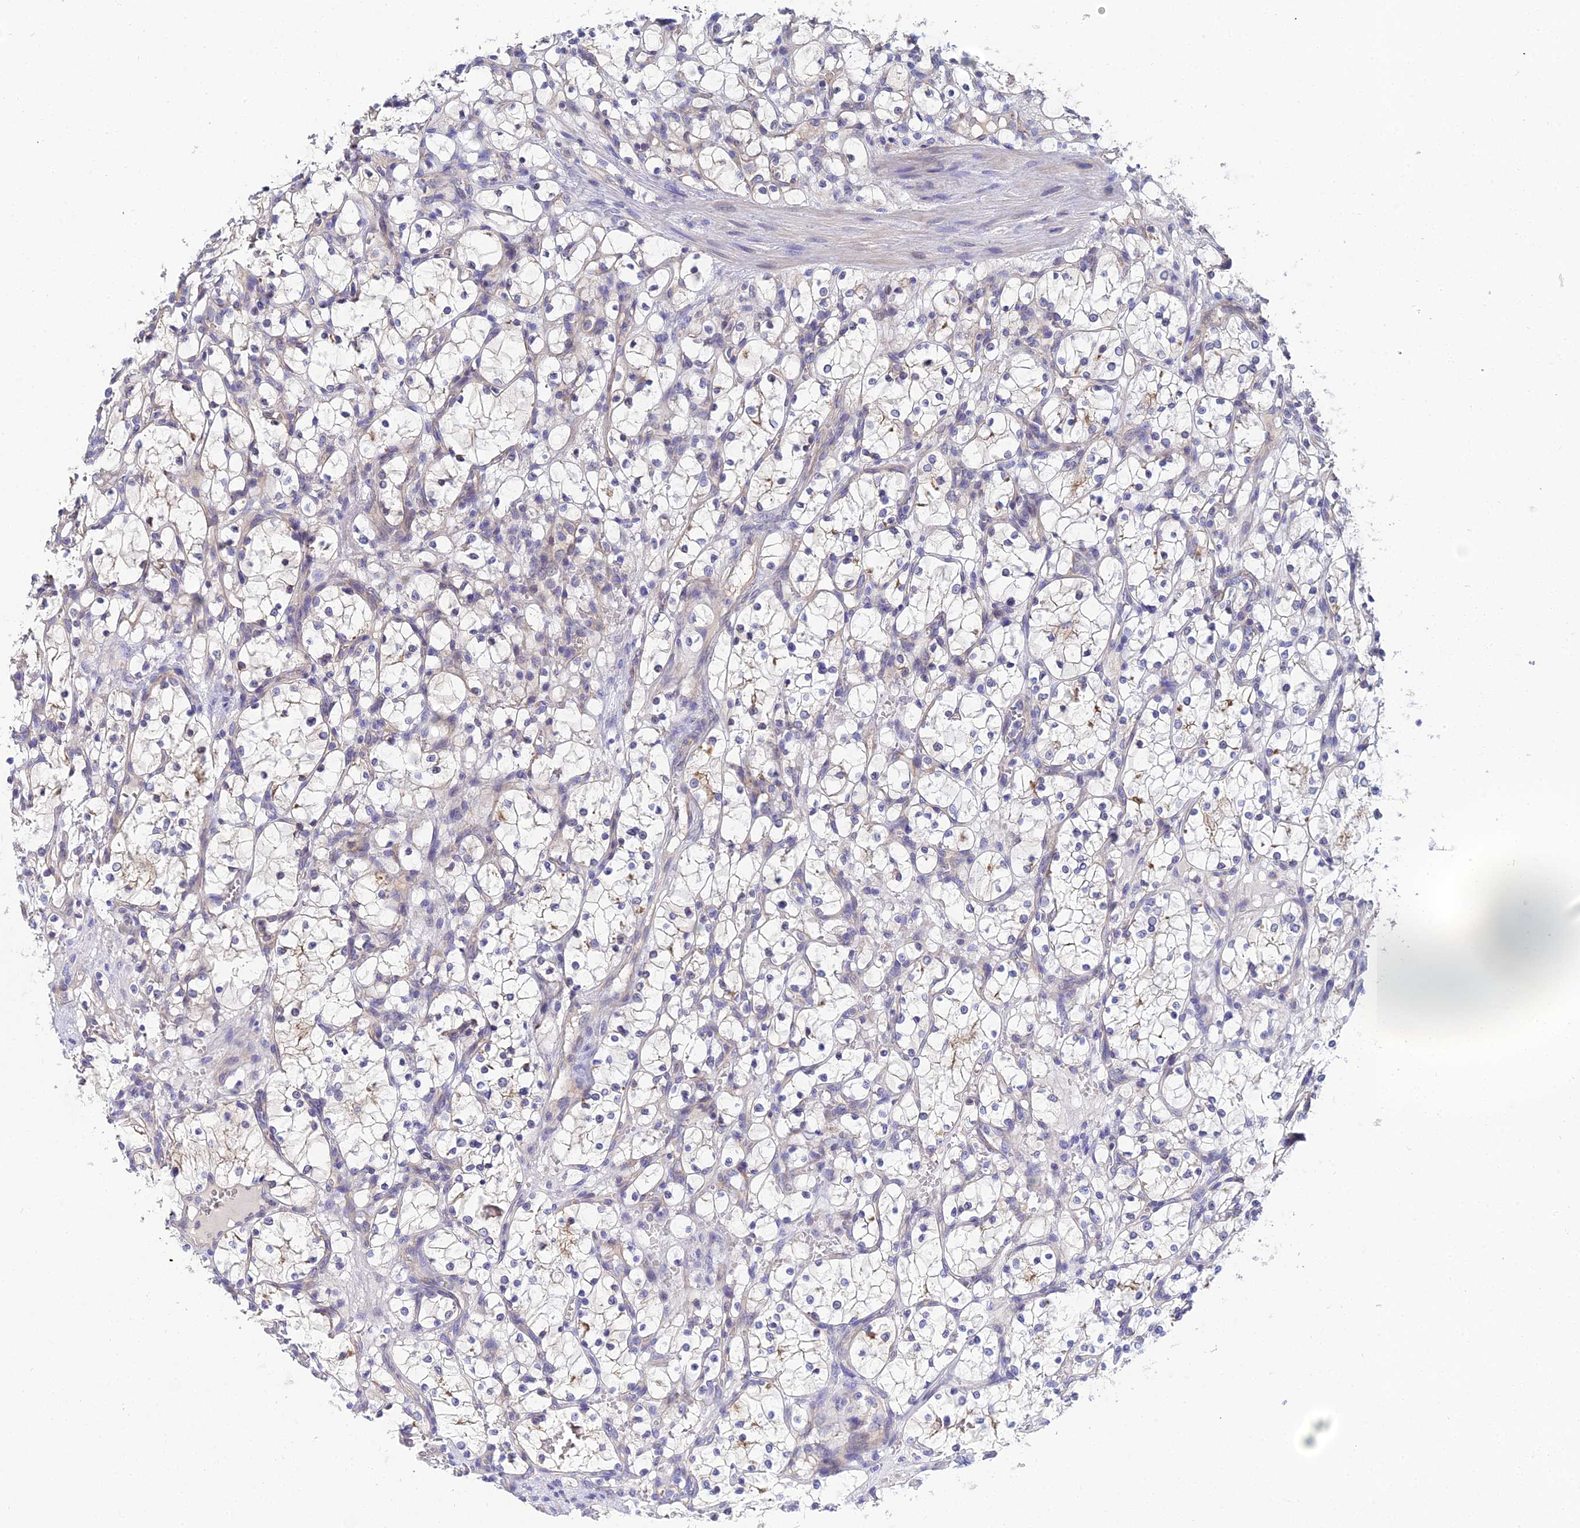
{"staining": {"intensity": "weak", "quantity": "<25%", "location": "cytoplasmic/membranous"}, "tissue": "renal cancer", "cell_type": "Tumor cells", "image_type": "cancer", "snomed": [{"axis": "morphology", "description": "Adenocarcinoma, NOS"}, {"axis": "topography", "description": "Kidney"}], "caption": "Tumor cells are negative for protein expression in human renal adenocarcinoma. Nuclei are stained in blue.", "gene": "APOBEC3H", "patient": {"sex": "female", "age": 69}}